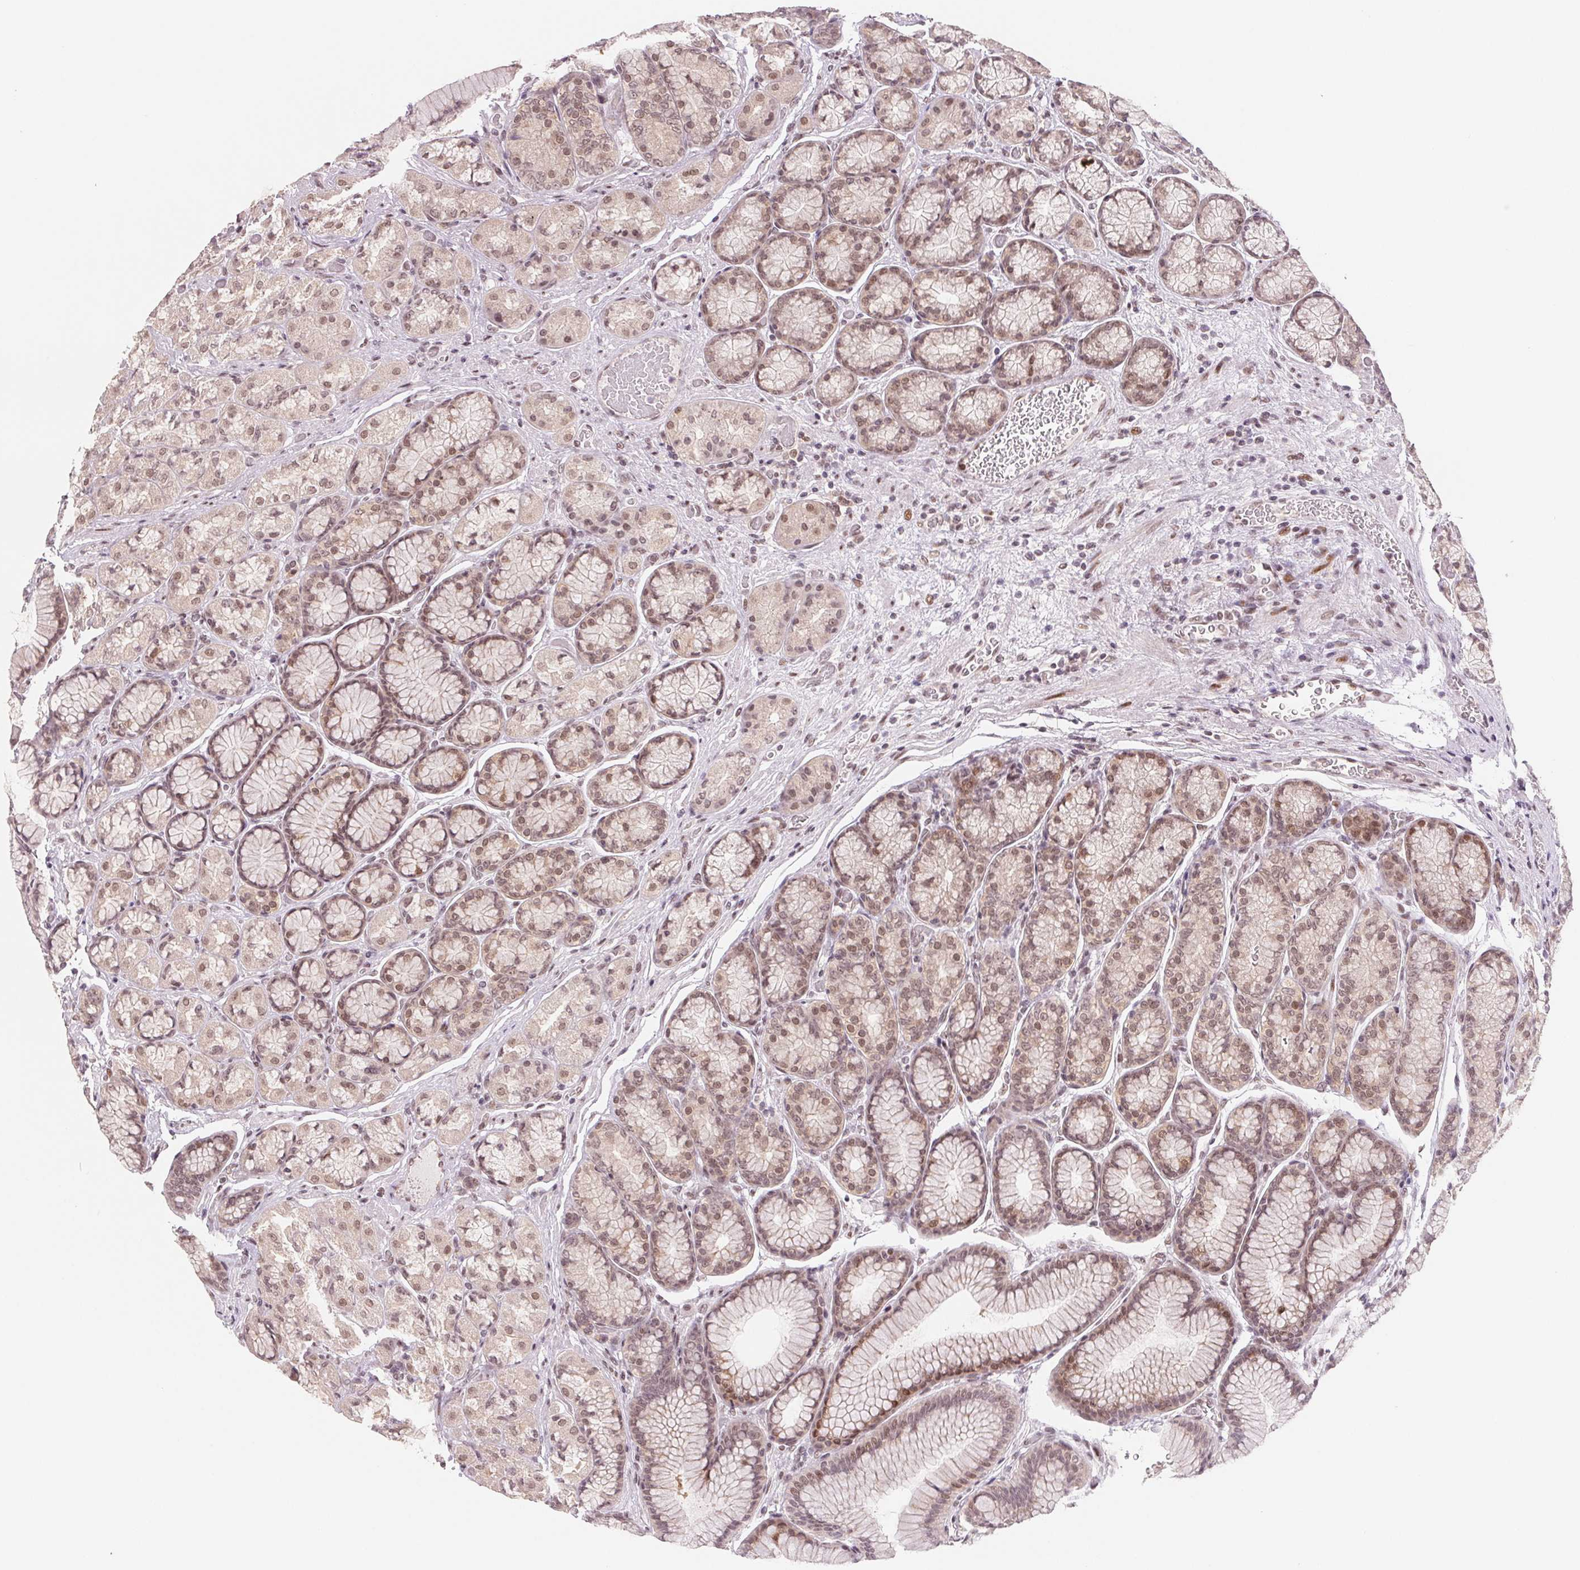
{"staining": {"intensity": "moderate", "quantity": "25%-75%", "location": "nuclear"}, "tissue": "stomach", "cell_type": "Glandular cells", "image_type": "normal", "snomed": [{"axis": "morphology", "description": "Normal tissue, NOS"}, {"axis": "morphology", "description": "Adenocarcinoma, NOS"}, {"axis": "morphology", "description": "Adenocarcinoma, High grade"}, {"axis": "topography", "description": "Stomach, upper"}, {"axis": "topography", "description": "Stomach"}], "caption": "Human stomach stained with a brown dye demonstrates moderate nuclear positive expression in approximately 25%-75% of glandular cells.", "gene": "DNAJB6", "patient": {"sex": "female", "age": 65}}